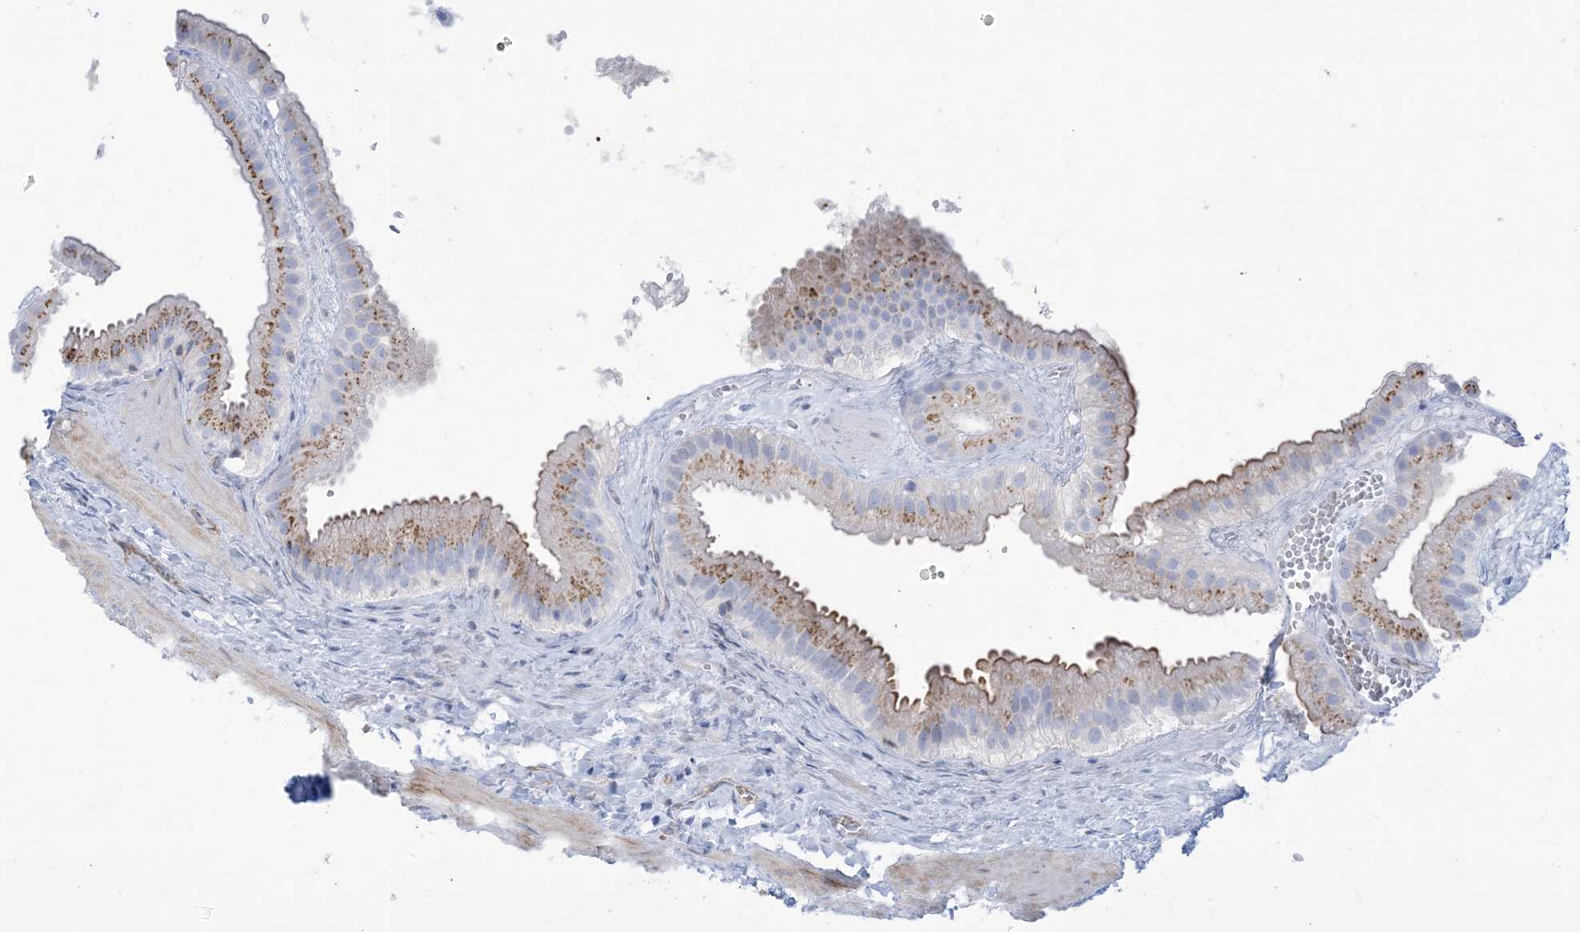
{"staining": {"intensity": "moderate", "quantity": "25%-75%", "location": "cytoplasmic/membranous"}, "tissue": "gallbladder", "cell_type": "Glandular cells", "image_type": "normal", "snomed": [{"axis": "morphology", "description": "Normal tissue, NOS"}, {"axis": "topography", "description": "Gallbladder"}], "caption": "IHC micrograph of normal gallbladder: gallbladder stained using immunohistochemistry (IHC) exhibits medium levels of moderate protein expression localized specifically in the cytoplasmic/membranous of glandular cells, appearing as a cytoplasmic/membranous brown color.", "gene": "B3GNT7", "patient": {"sex": "male", "age": 55}}